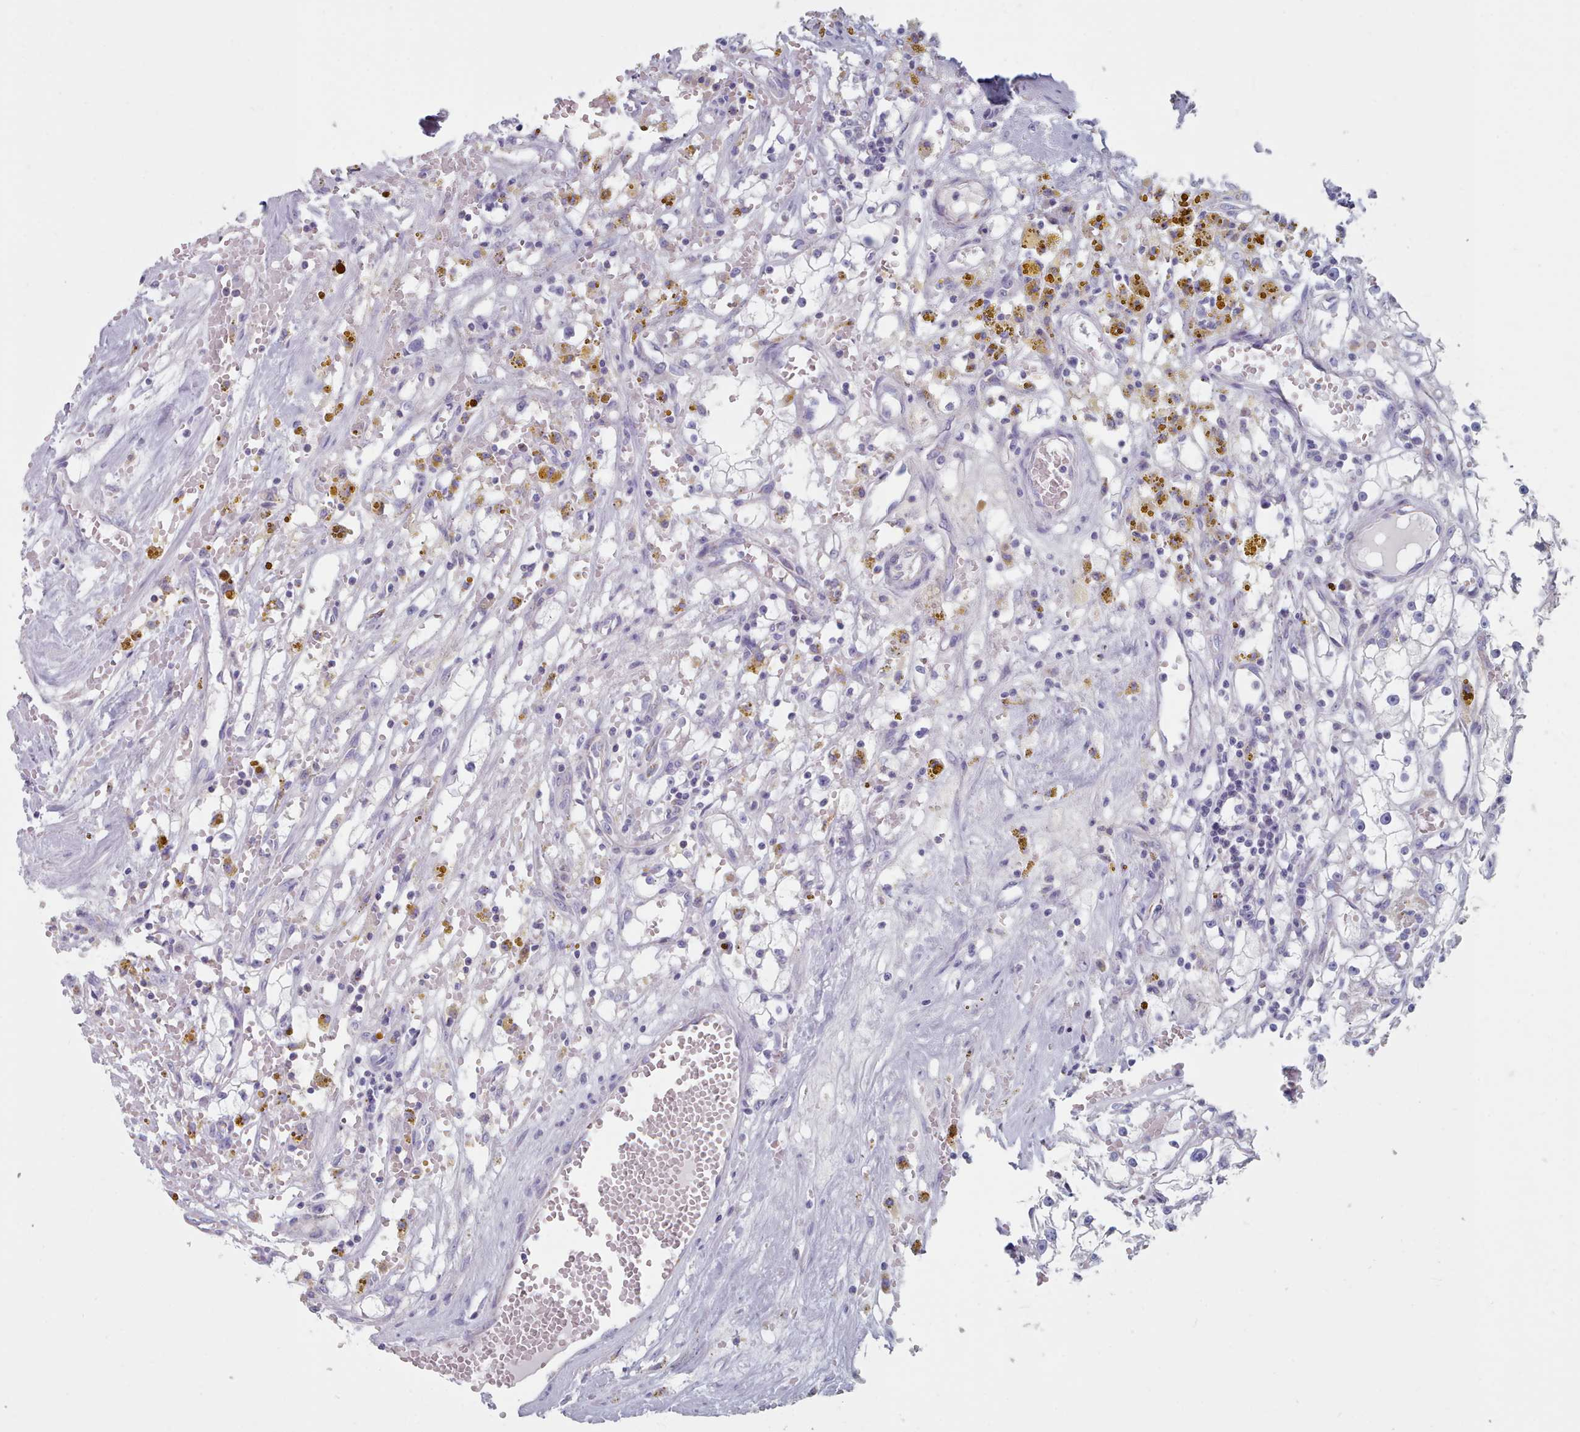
{"staining": {"intensity": "negative", "quantity": "none", "location": "none"}, "tissue": "renal cancer", "cell_type": "Tumor cells", "image_type": "cancer", "snomed": [{"axis": "morphology", "description": "Adenocarcinoma, NOS"}, {"axis": "topography", "description": "Kidney"}], "caption": "High magnification brightfield microscopy of renal cancer stained with DAB (3,3'-diaminobenzidine) (brown) and counterstained with hematoxylin (blue): tumor cells show no significant positivity.", "gene": "HAO1", "patient": {"sex": "male", "age": 56}}